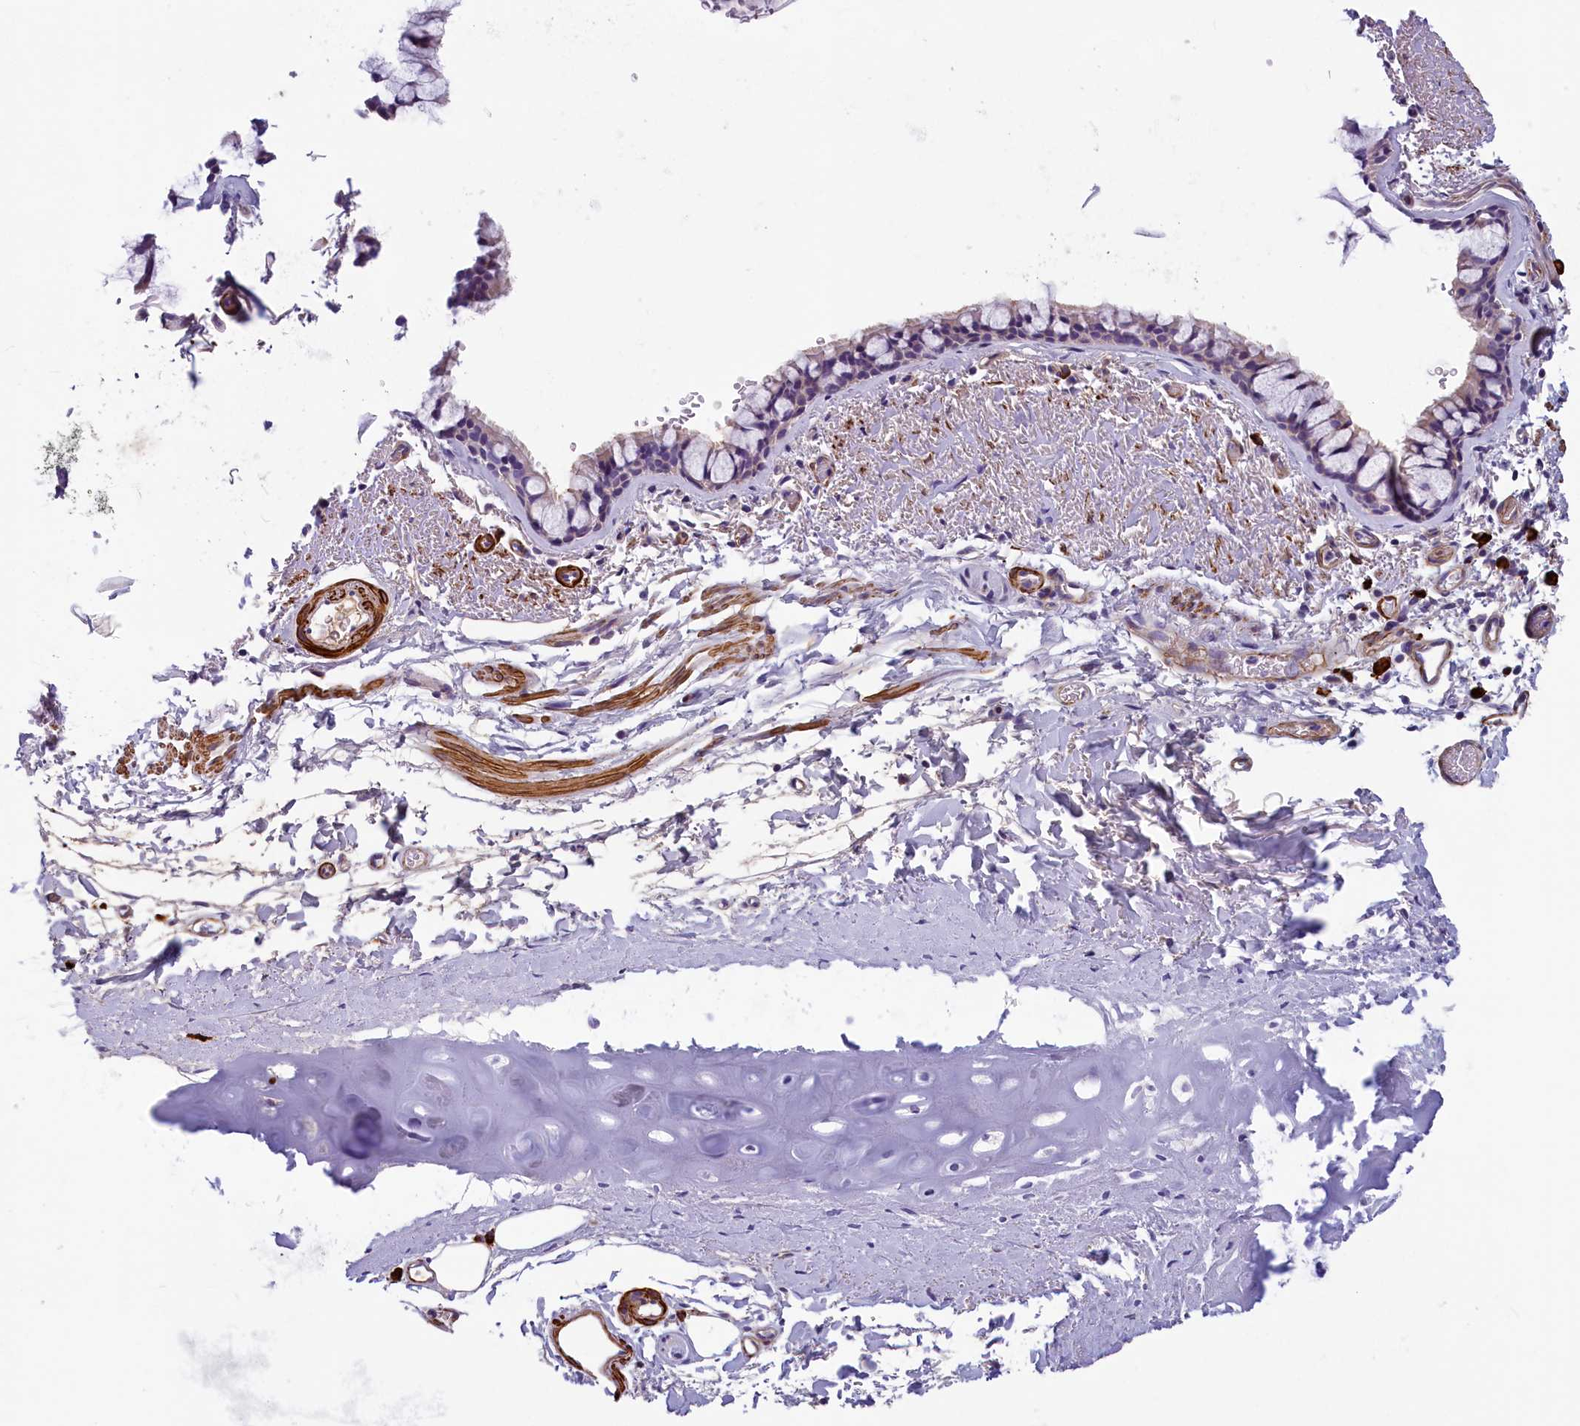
{"staining": {"intensity": "negative", "quantity": "none", "location": "none"}, "tissue": "bronchus", "cell_type": "Respiratory epithelial cells", "image_type": "normal", "snomed": [{"axis": "morphology", "description": "Normal tissue, NOS"}, {"axis": "topography", "description": "Bronchus"}], "caption": "This is an immunohistochemistry (IHC) micrograph of benign human bronchus. There is no expression in respiratory epithelial cells.", "gene": "BCL2L13", "patient": {"sex": "male", "age": 65}}